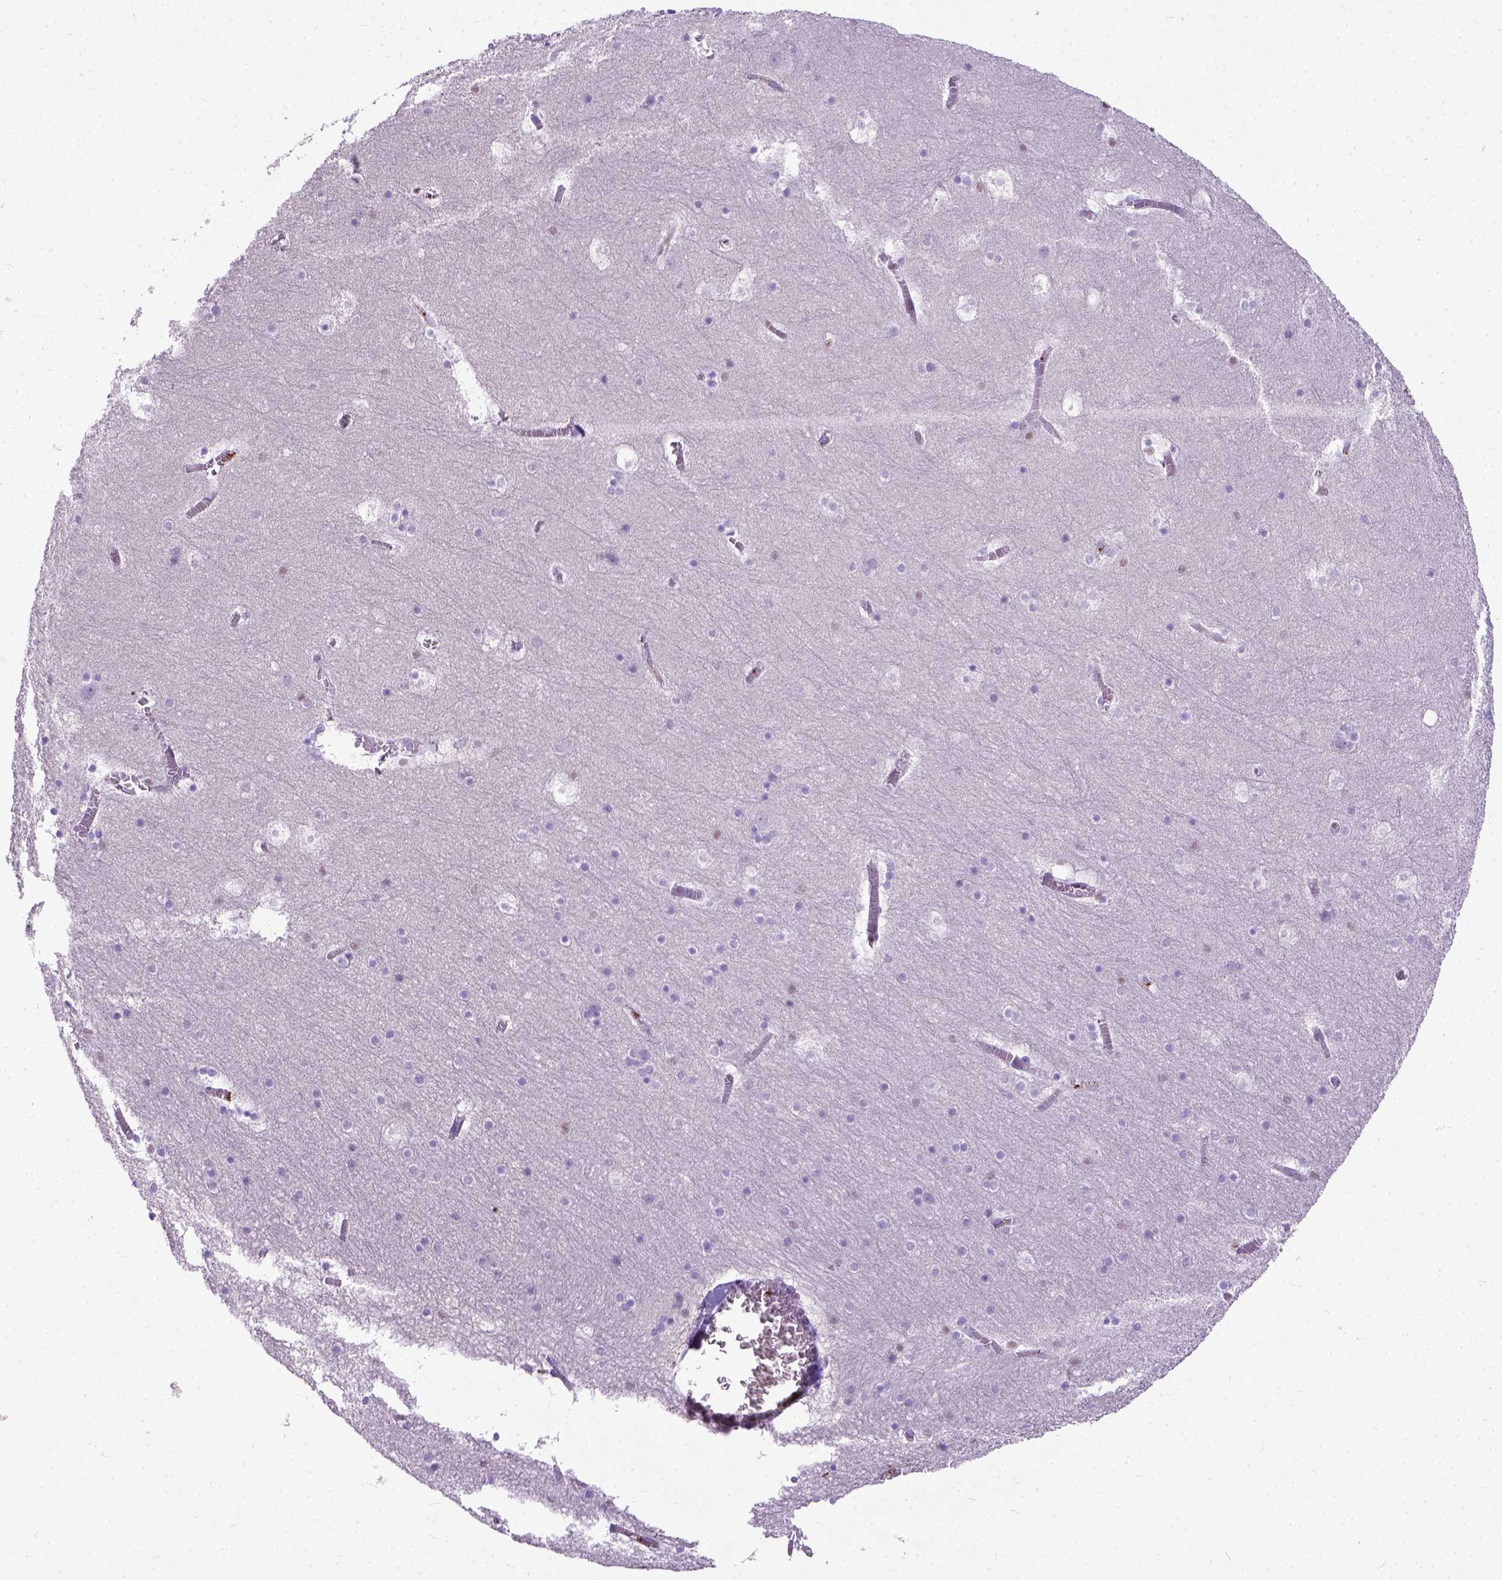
{"staining": {"intensity": "negative", "quantity": "none", "location": "none"}, "tissue": "hippocampus", "cell_type": "Glial cells", "image_type": "normal", "snomed": [{"axis": "morphology", "description": "Normal tissue, NOS"}, {"axis": "topography", "description": "Hippocampus"}], "caption": "There is no significant staining in glial cells of hippocampus. Brightfield microscopy of immunohistochemistry stained with DAB (3,3'-diaminobenzidine) (brown) and hematoxylin (blue), captured at high magnification.", "gene": "ADAMTS8", "patient": {"sex": "male", "age": 45}}